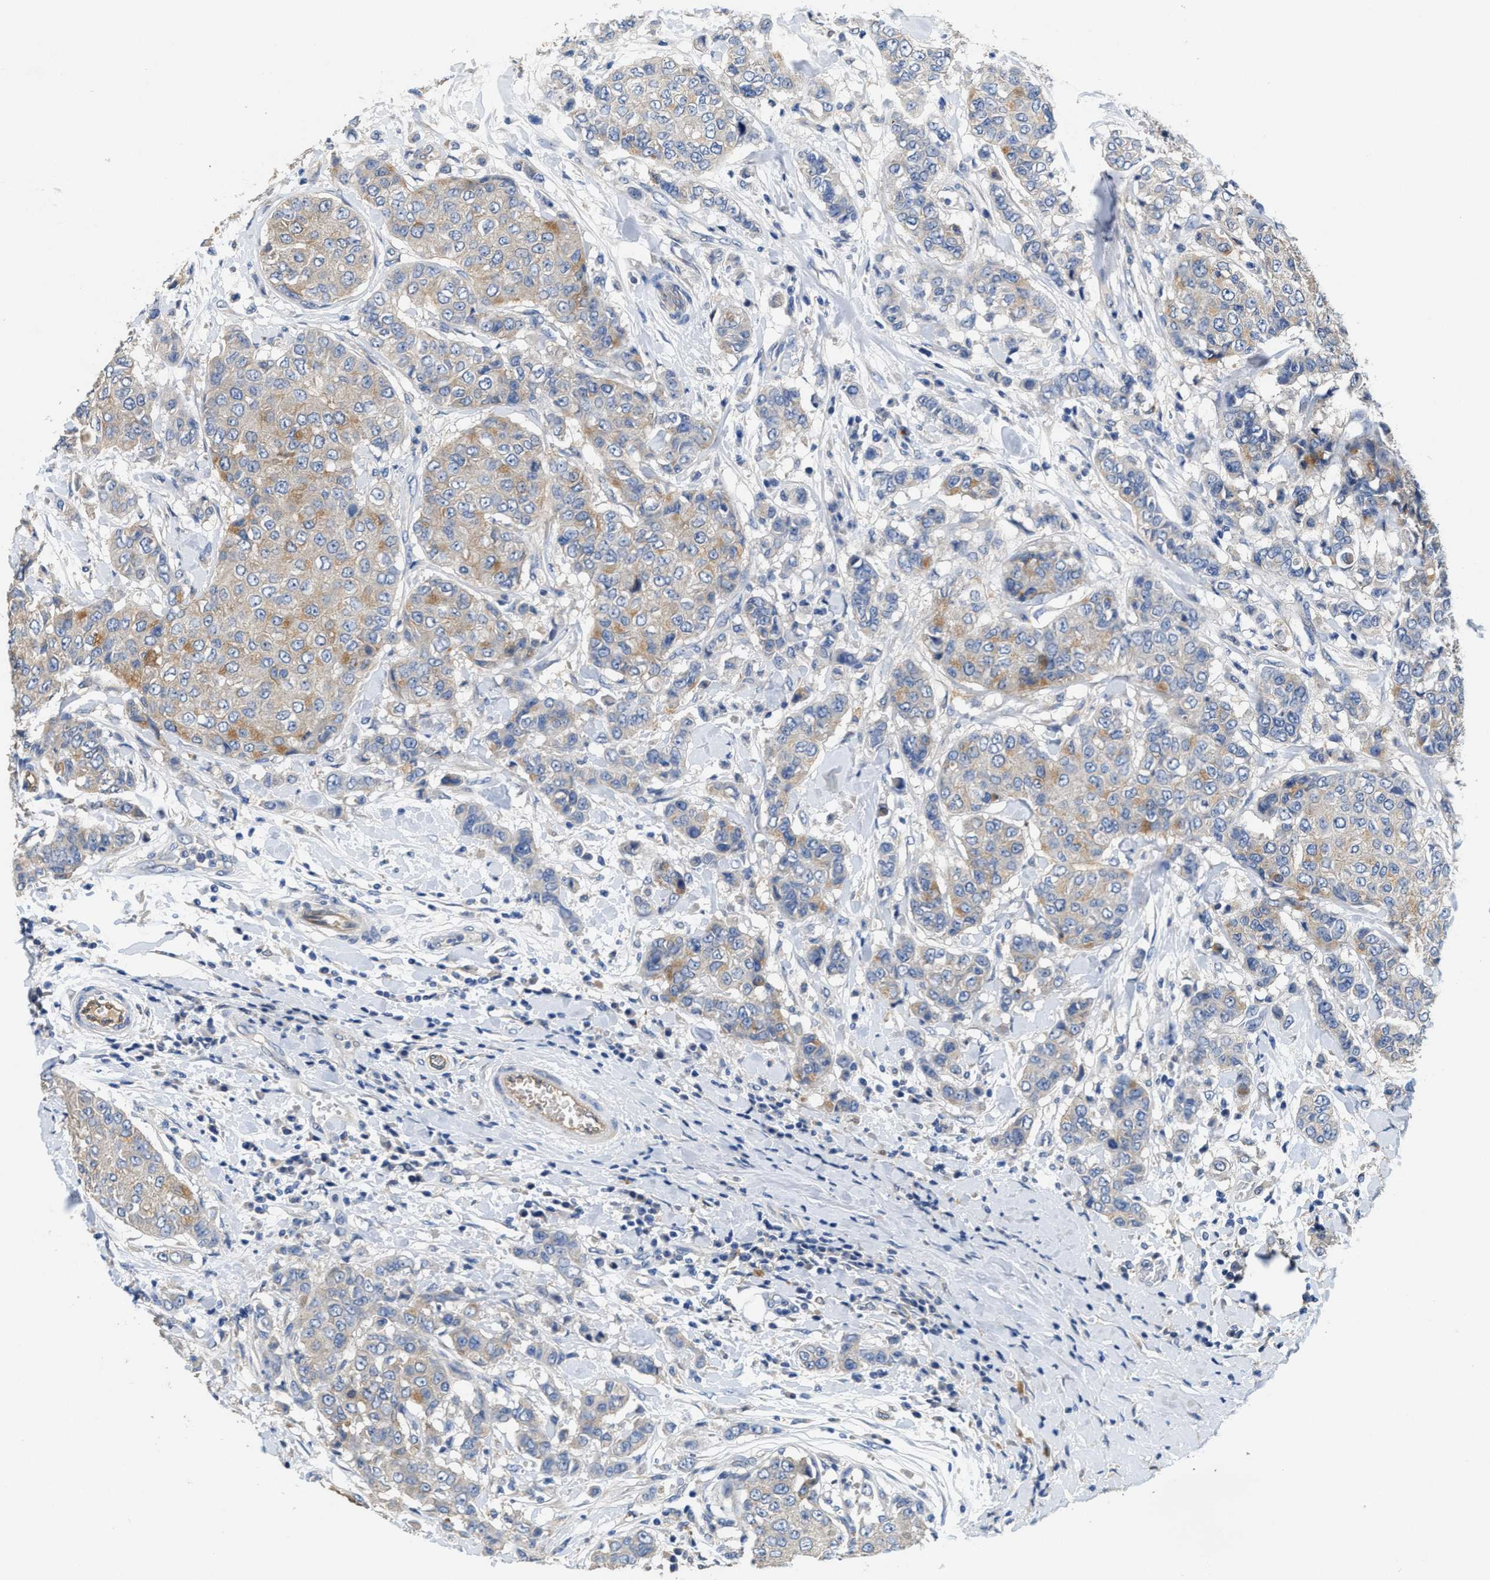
{"staining": {"intensity": "moderate", "quantity": "<25%", "location": "cytoplasmic/membranous"}, "tissue": "breast cancer", "cell_type": "Tumor cells", "image_type": "cancer", "snomed": [{"axis": "morphology", "description": "Duct carcinoma"}, {"axis": "topography", "description": "Breast"}], "caption": "A histopathology image showing moderate cytoplasmic/membranous expression in about <25% of tumor cells in breast cancer, as visualized by brown immunohistochemical staining.", "gene": "PEG10", "patient": {"sex": "female", "age": 27}}